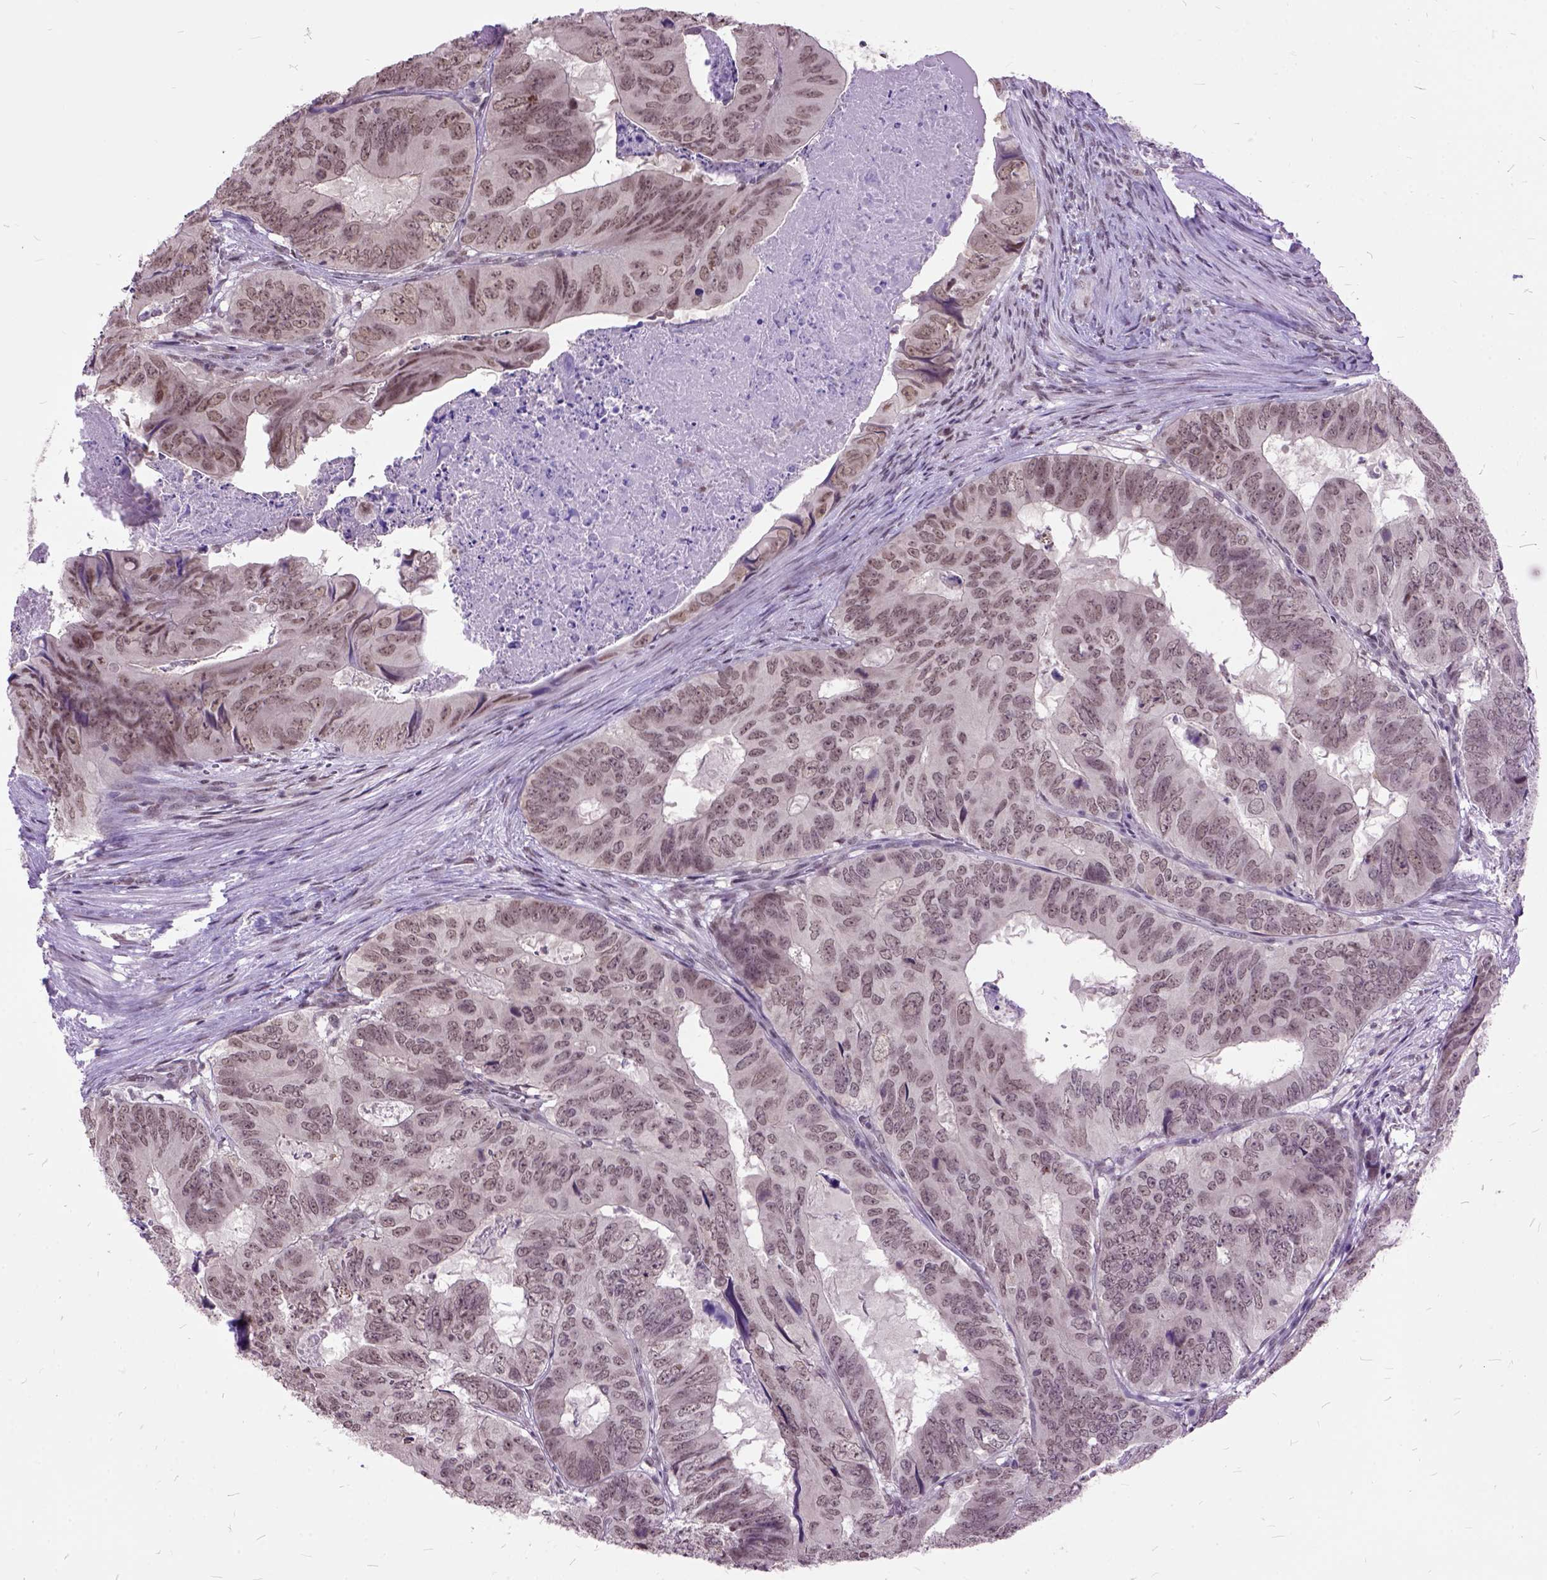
{"staining": {"intensity": "weak", "quantity": ">75%", "location": "nuclear"}, "tissue": "colorectal cancer", "cell_type": "Tumor cells", "image_type": "cancer", "snomed": [{"axis": "morphology", "description": "Adenocarcinoma, NOS"}, {"axis": "topography", "description": "Colon"}], "caption": "Brown immunohistochemical staining in human colorectal adenocarcinoma reveals weak nuclear positivity in about >75% of tumor cells. The staining was performed using DAB, with brown indicating positive protein expression. Nuclei are stained blue with hematoxylin.", "gene": "ORC5", "patient": {"sex": "male", "age": 79}}